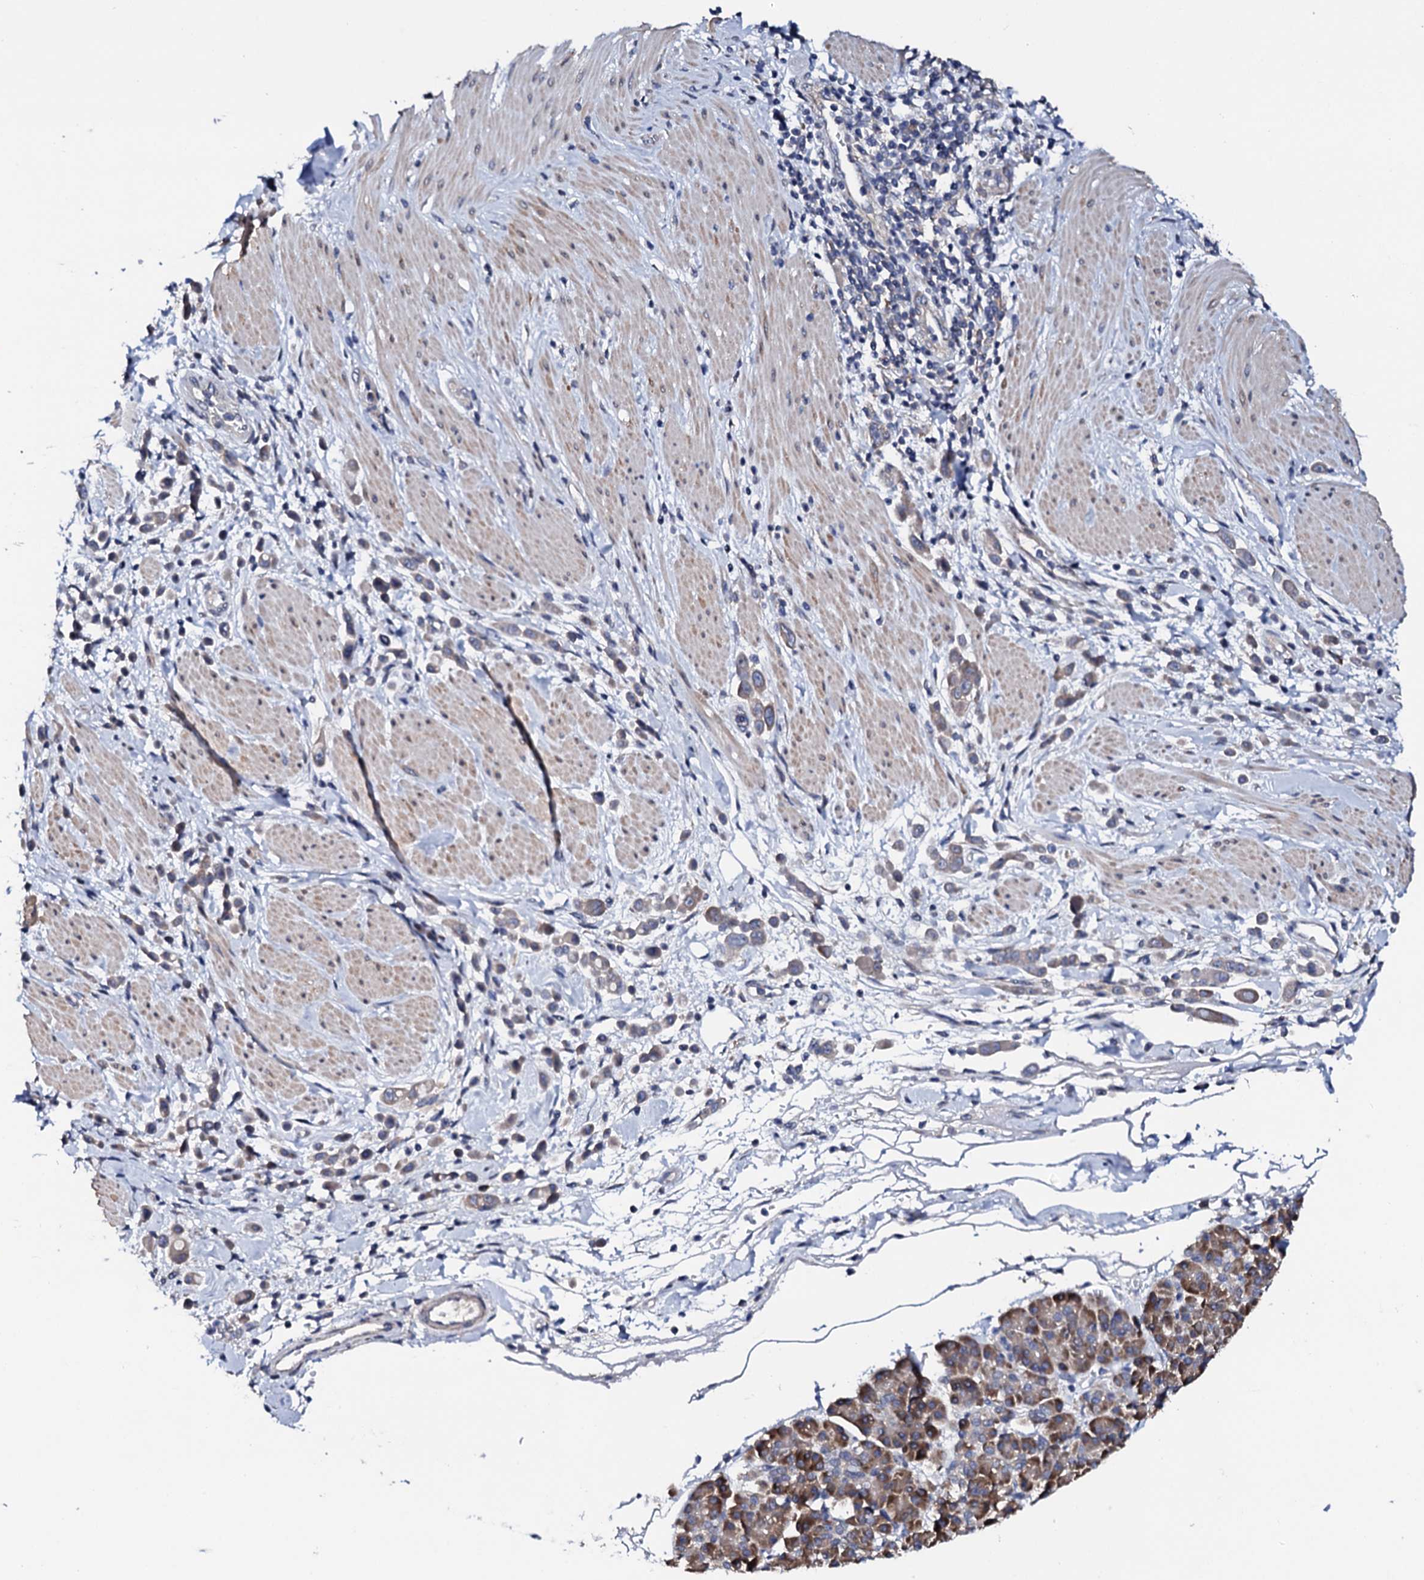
{"staining": {"intensity": "weak", "quantity": "25%-75%", "location": "cytoplasmic/membranous"}, "tissue": "pancreatic cancer", "cell_type": "Tumor cells", "image_type": "cancer", "snomed": [{"axis": "morphology", "description": "Normal tissue, NOS"}, {"axis": "morphology", "description": "Adenocarcinoma, NOS"}, {"axis": "topography", "description": "Pancreas"}], "caption": "This micrograph reveals adenocarcinoma (pancreatic) stained with IHC to label a protein in brown. The cytoplasmic/membranous of tumor cells show weak positivity for the protein. Nuclei are counter-stained blue.", "gene": "NUP58", "patient": {"sex": "female", "age": 64}}